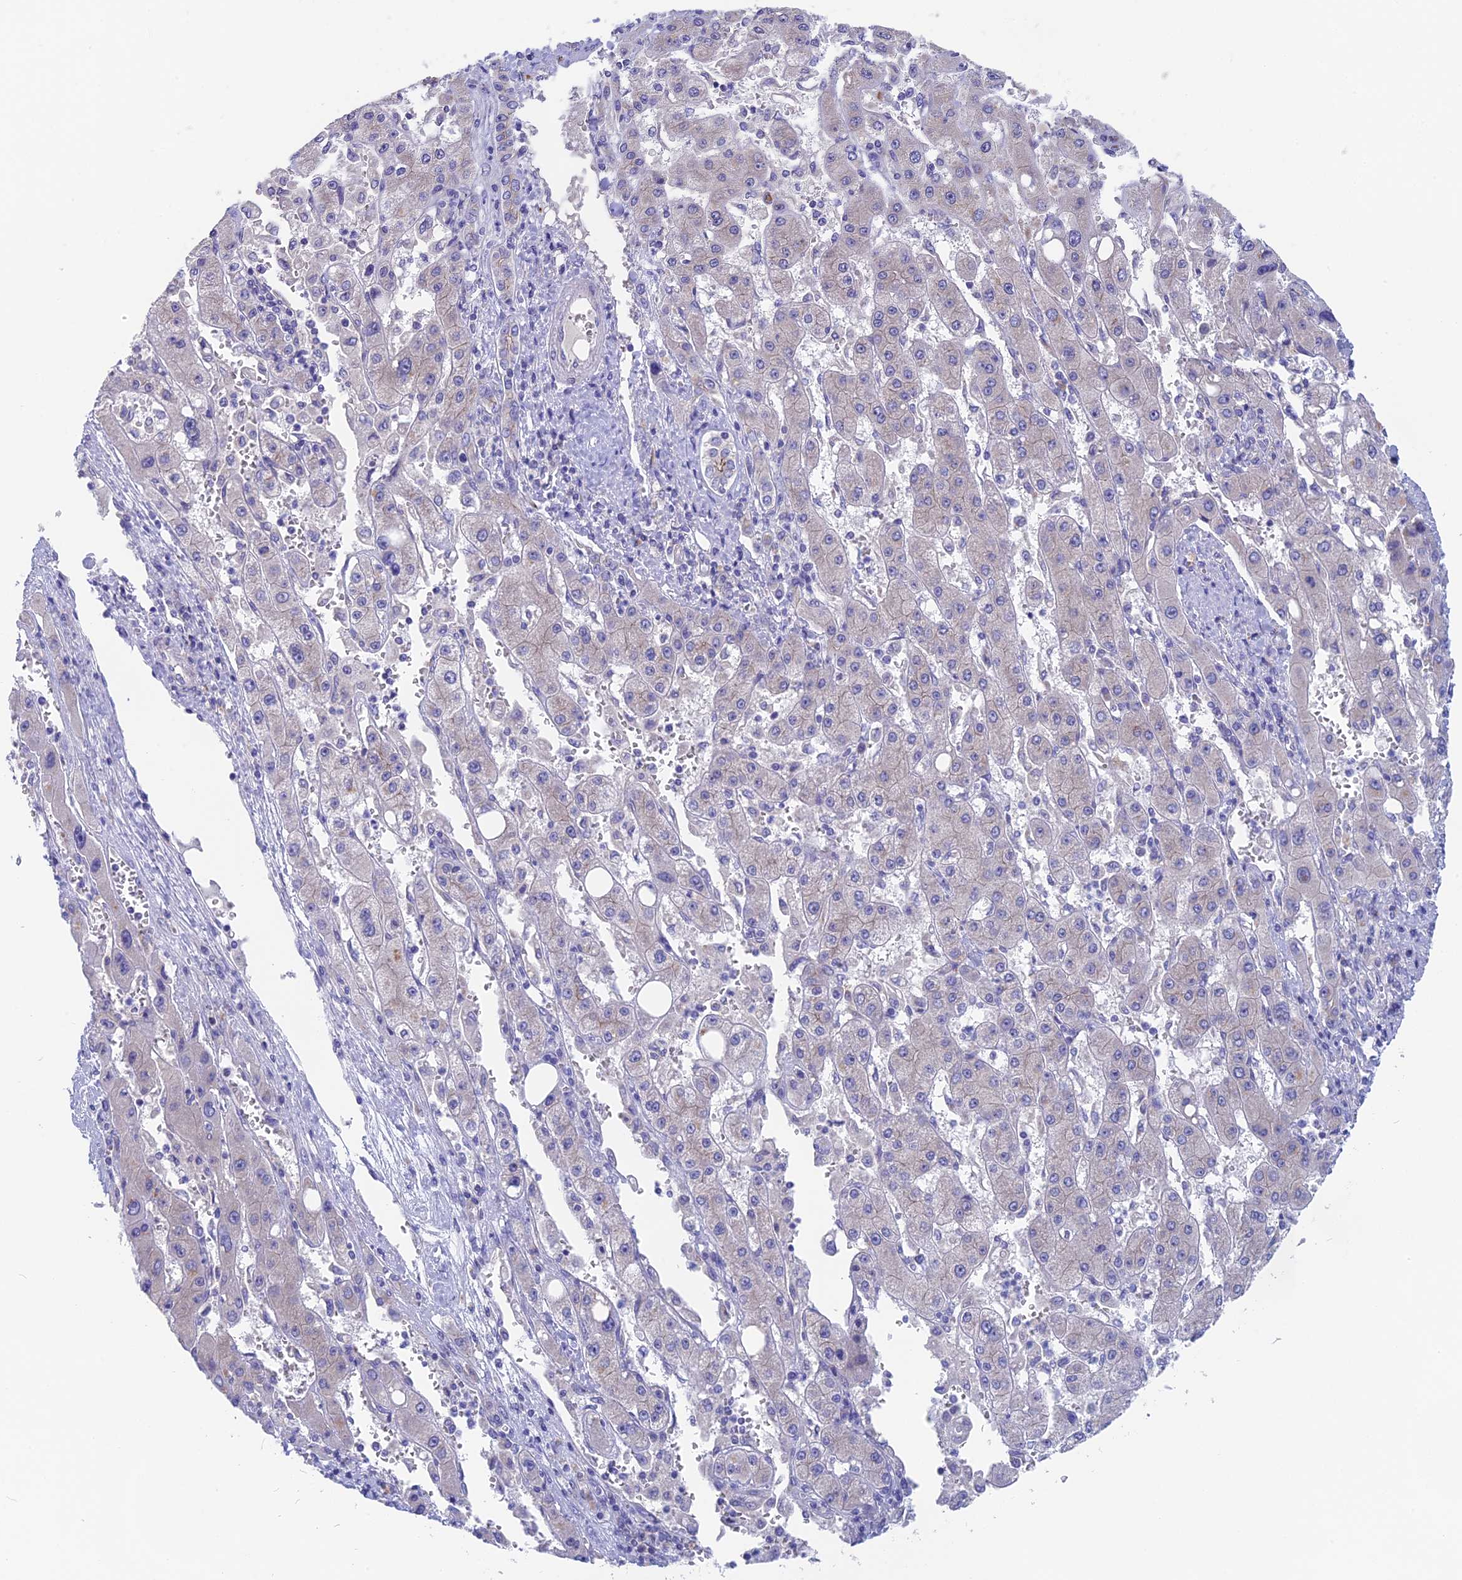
{"staining": {"intensity": "negative", "quantity": "none", "location": "none"}, "tissue": "liver cancer", "cell_type": "Tumor cells", "image_type": "cancer", "snomed": [{"axis": "morphology", "description": "Carcinoma, Hepatocellular, NOS"}, {"axis": "topography", "description": "Liver"}], "caption": "Micrograph shows no significant protein staining in tumor cells of hepatocellular carcinoma (liver). (Immunohistochemistry, brightfield microscopy, high magnification).", "gene": "TENT4B", "patient": {"sex": "female", "age": 73}}